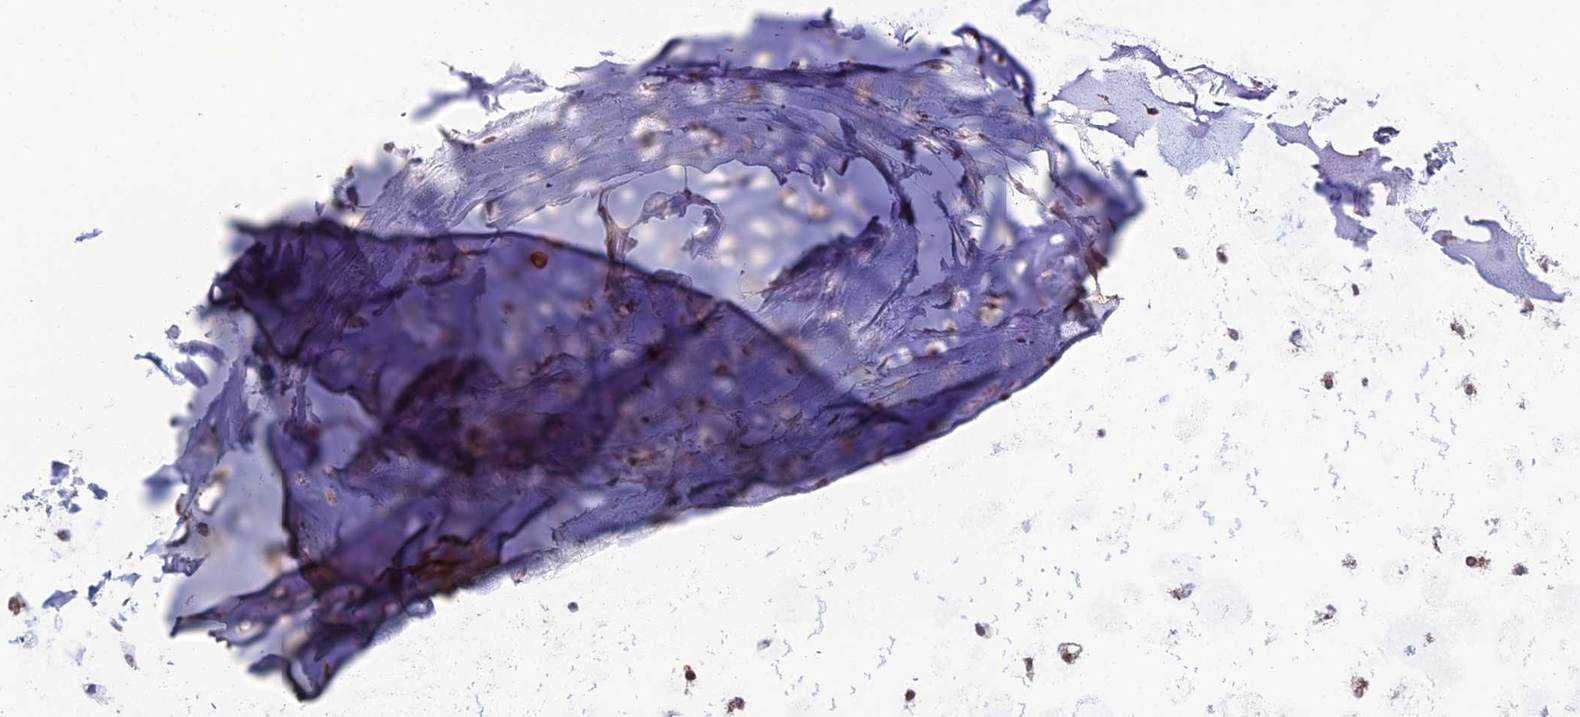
{"staining": {"intensity": "moderate", "quantity": ">75%", "location": "nuclear"}, "tissue": "adipose tissue", "cell_type": "Adipocytes", "image_type": "normal", "snomed": [{"axis": "morphology", "description": "Normal tissue, NOS"}, {"axis": "topography", "description": "Cartilage tissue"}], "caption": "Brown immunohistochemical staining in benign human adipose tissue exhibits moderate nuclear positivity in approximately >75% of adipocytes.", "gene": "ARL2", "patient": {"sex": "male", "age": 66}}